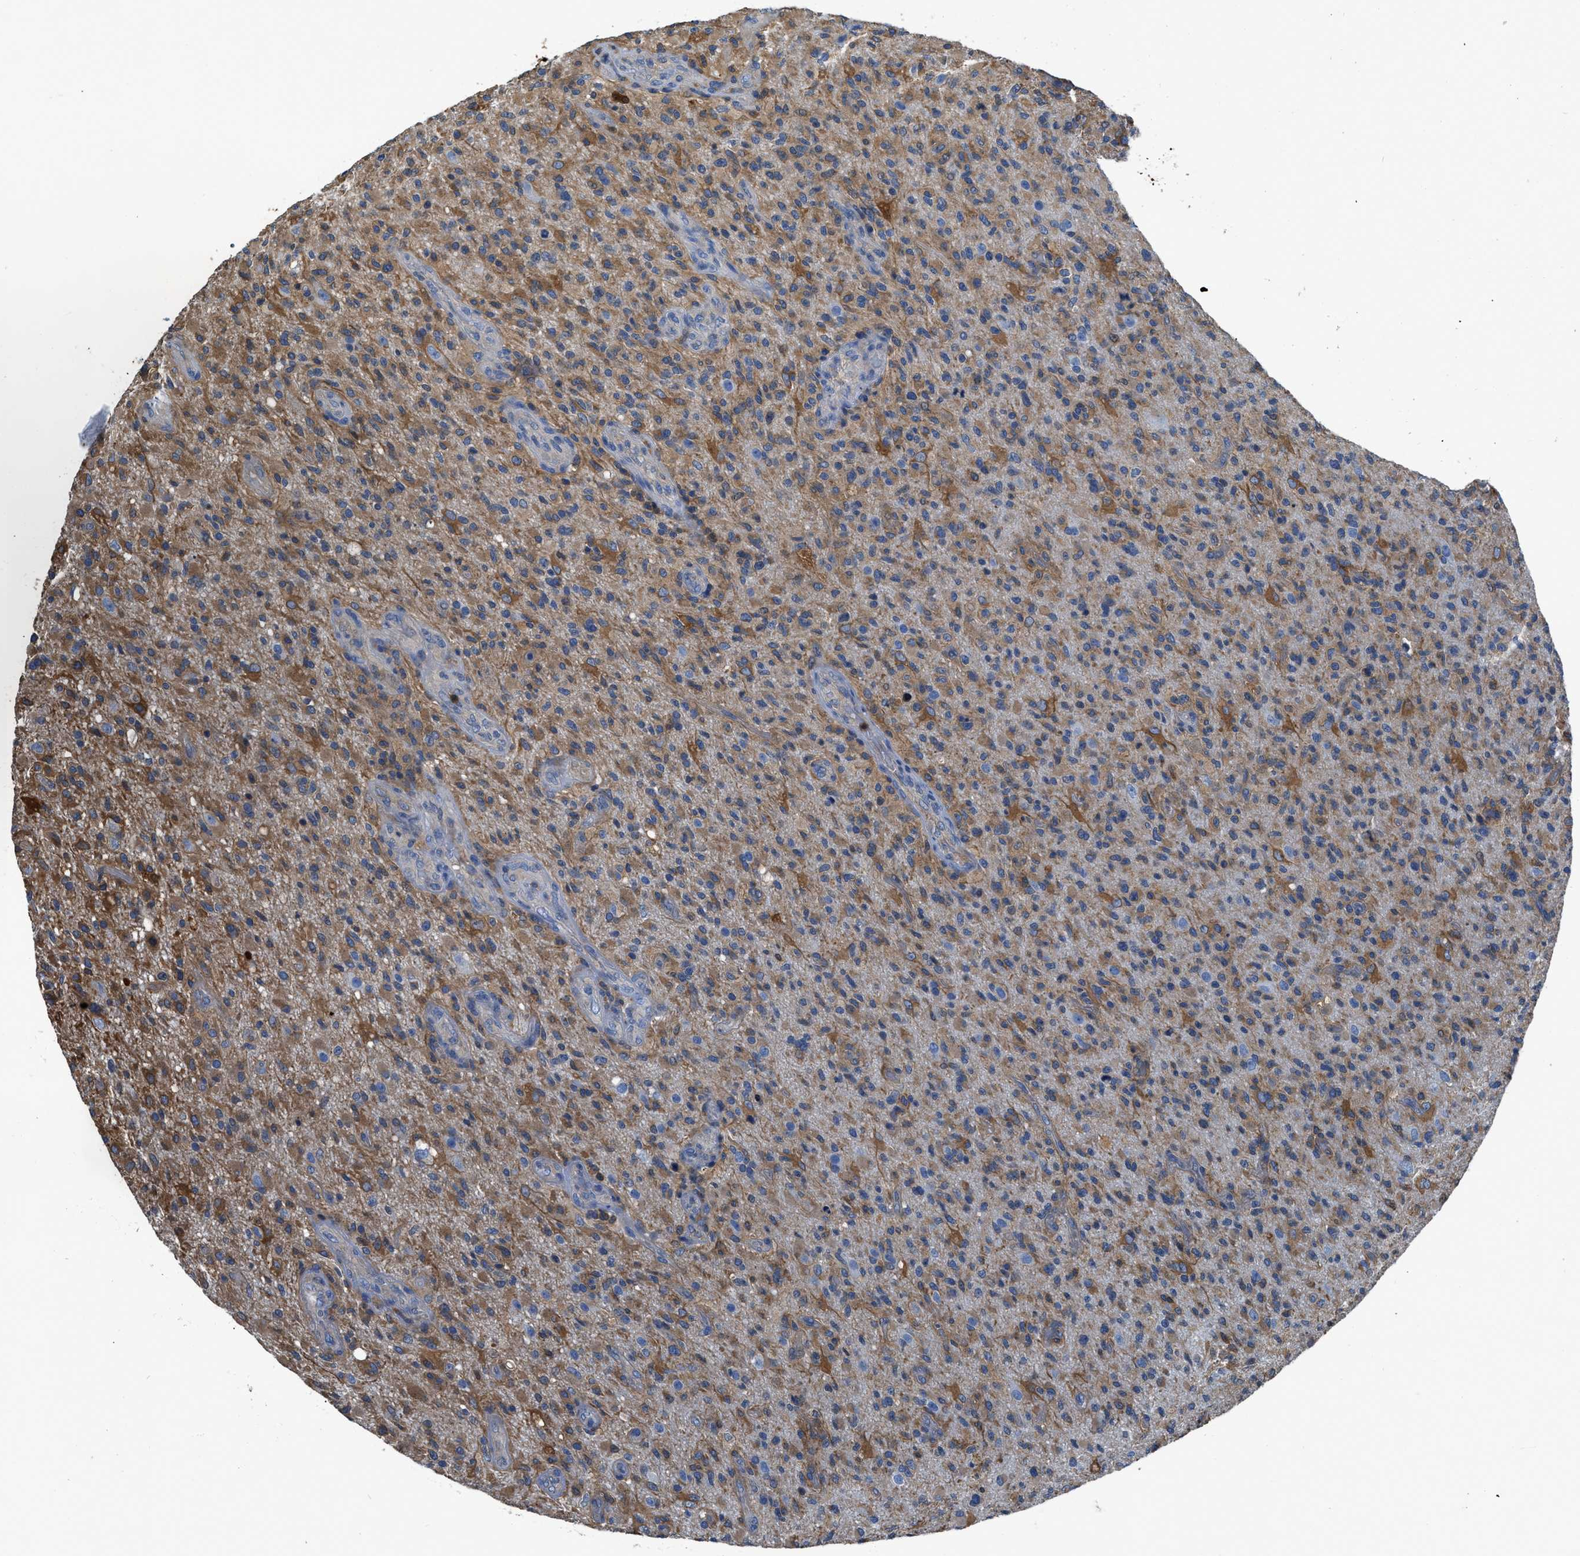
{"staining": {"intensity": "moderate", "quantity": ">75%", "location": "cytoplasmic/membranous"}, "tissue": "glioma", "cell_type": "Tumor cells", "image_type": "cancer", "snomed": [{"axis": "morphology", "description": "Glioma, malignant, High grade"}, {"axis": "topography", "description": "Brain"}], "caption": "Human malignant high-grade glioma stained for a protein (brown) reveals moderate cytoplasmic/membranous positive expression in about >75% of tumor cells.", "gene": "PKM", "patient": {"sex": "male", "age": 71}}